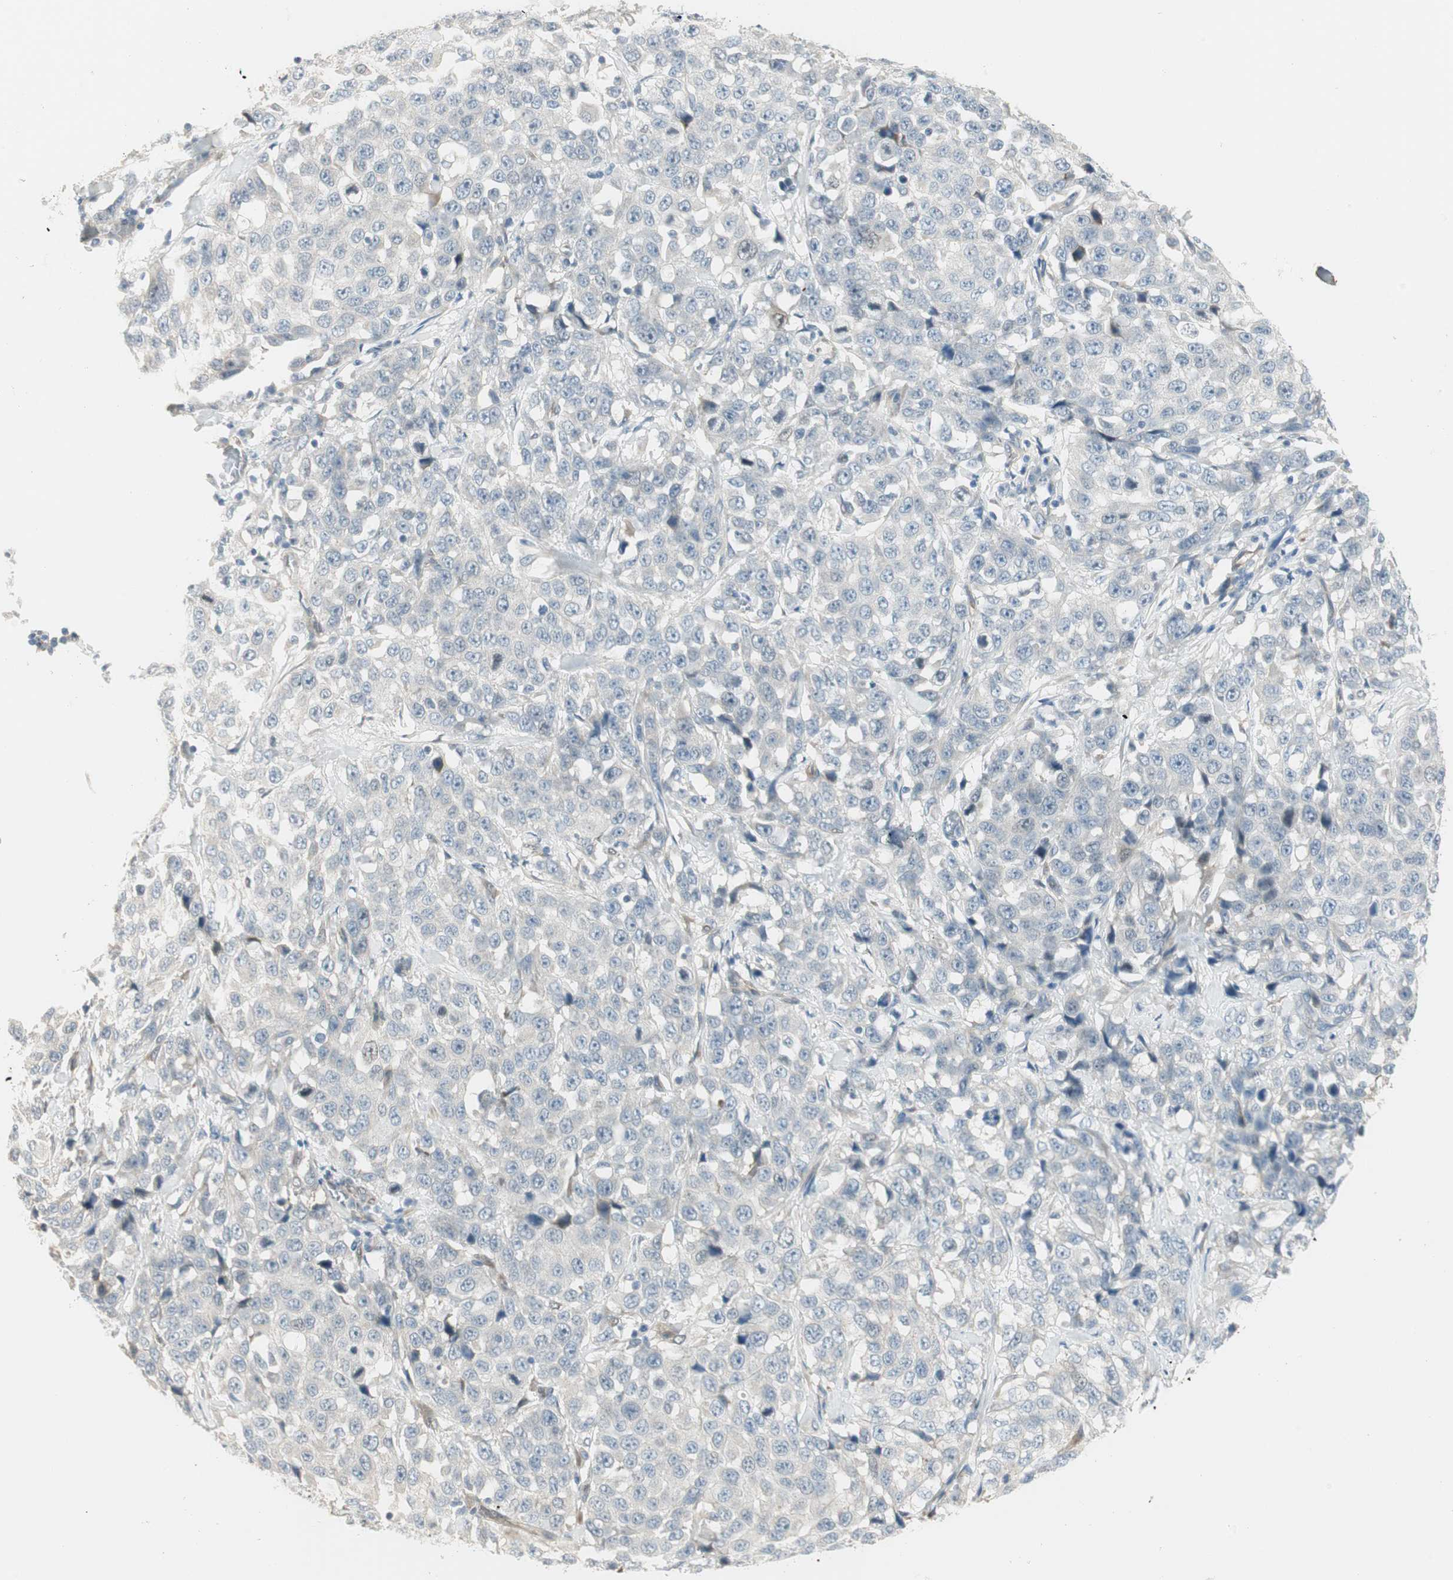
{"staining": {"intensity": "negative", "quantity": "none", "location": "none"}, "tissue": "stomach cancer", "cell_type": "Tumor cells", "image_type": "cancer", "snomed": [{"axis": "morphology", "description": "Normal tissue, NOS"}, {"axis": "morphology", "description": "Adenocarcinoma, NOS"}, {"axis": "topography", "description": "Stomach"}], "caption": "Immunohistochemical staining of human stomach cancer displays no significant expression in tumor cells.", "gene": "STON1-GTF2A1L", "patient": {"sex": "male", "age": 48}}